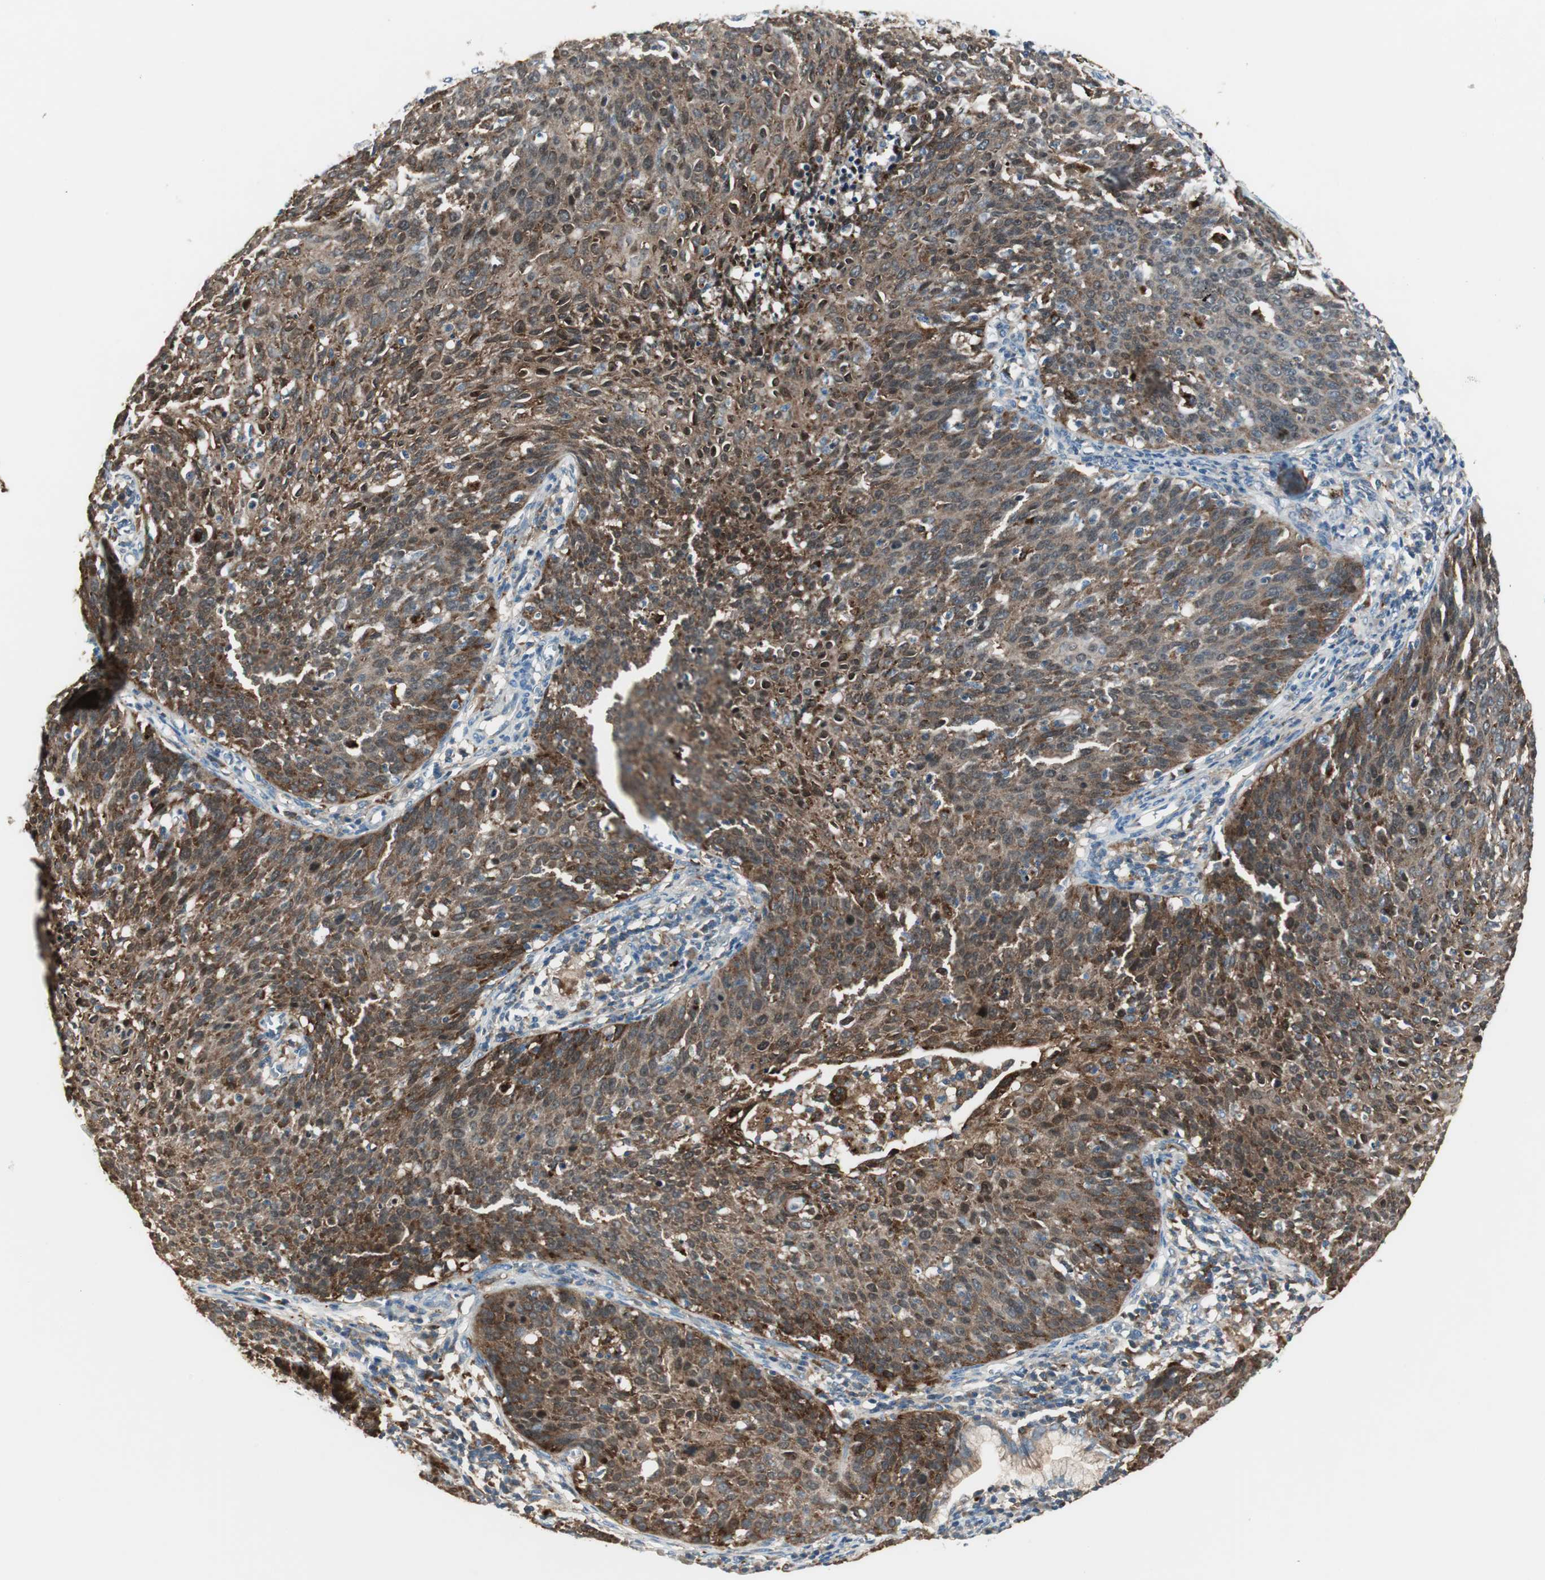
{"staining": {"intensity": "moderate", "quantity": ">75%", "location": "cytoplasmic/membranous"}, "tissue": "cervical cancer", "cell_type": "Tumor cells", "image_type": "cancer", "snomed": [{"axis": "morphology", "description": "Squamous cell carcinoma, NOS"}, {"axis": "topography", "description": "Cervix"}], "caption": "Immunohistochemistry (IHC) of human cervical cancer reveals medium levels of moderate cytoplasmic/membranous staining in approximately >75% of tumor cells.", "gene": "NCK1", "patient": {"sex": "female", "age": 38}}